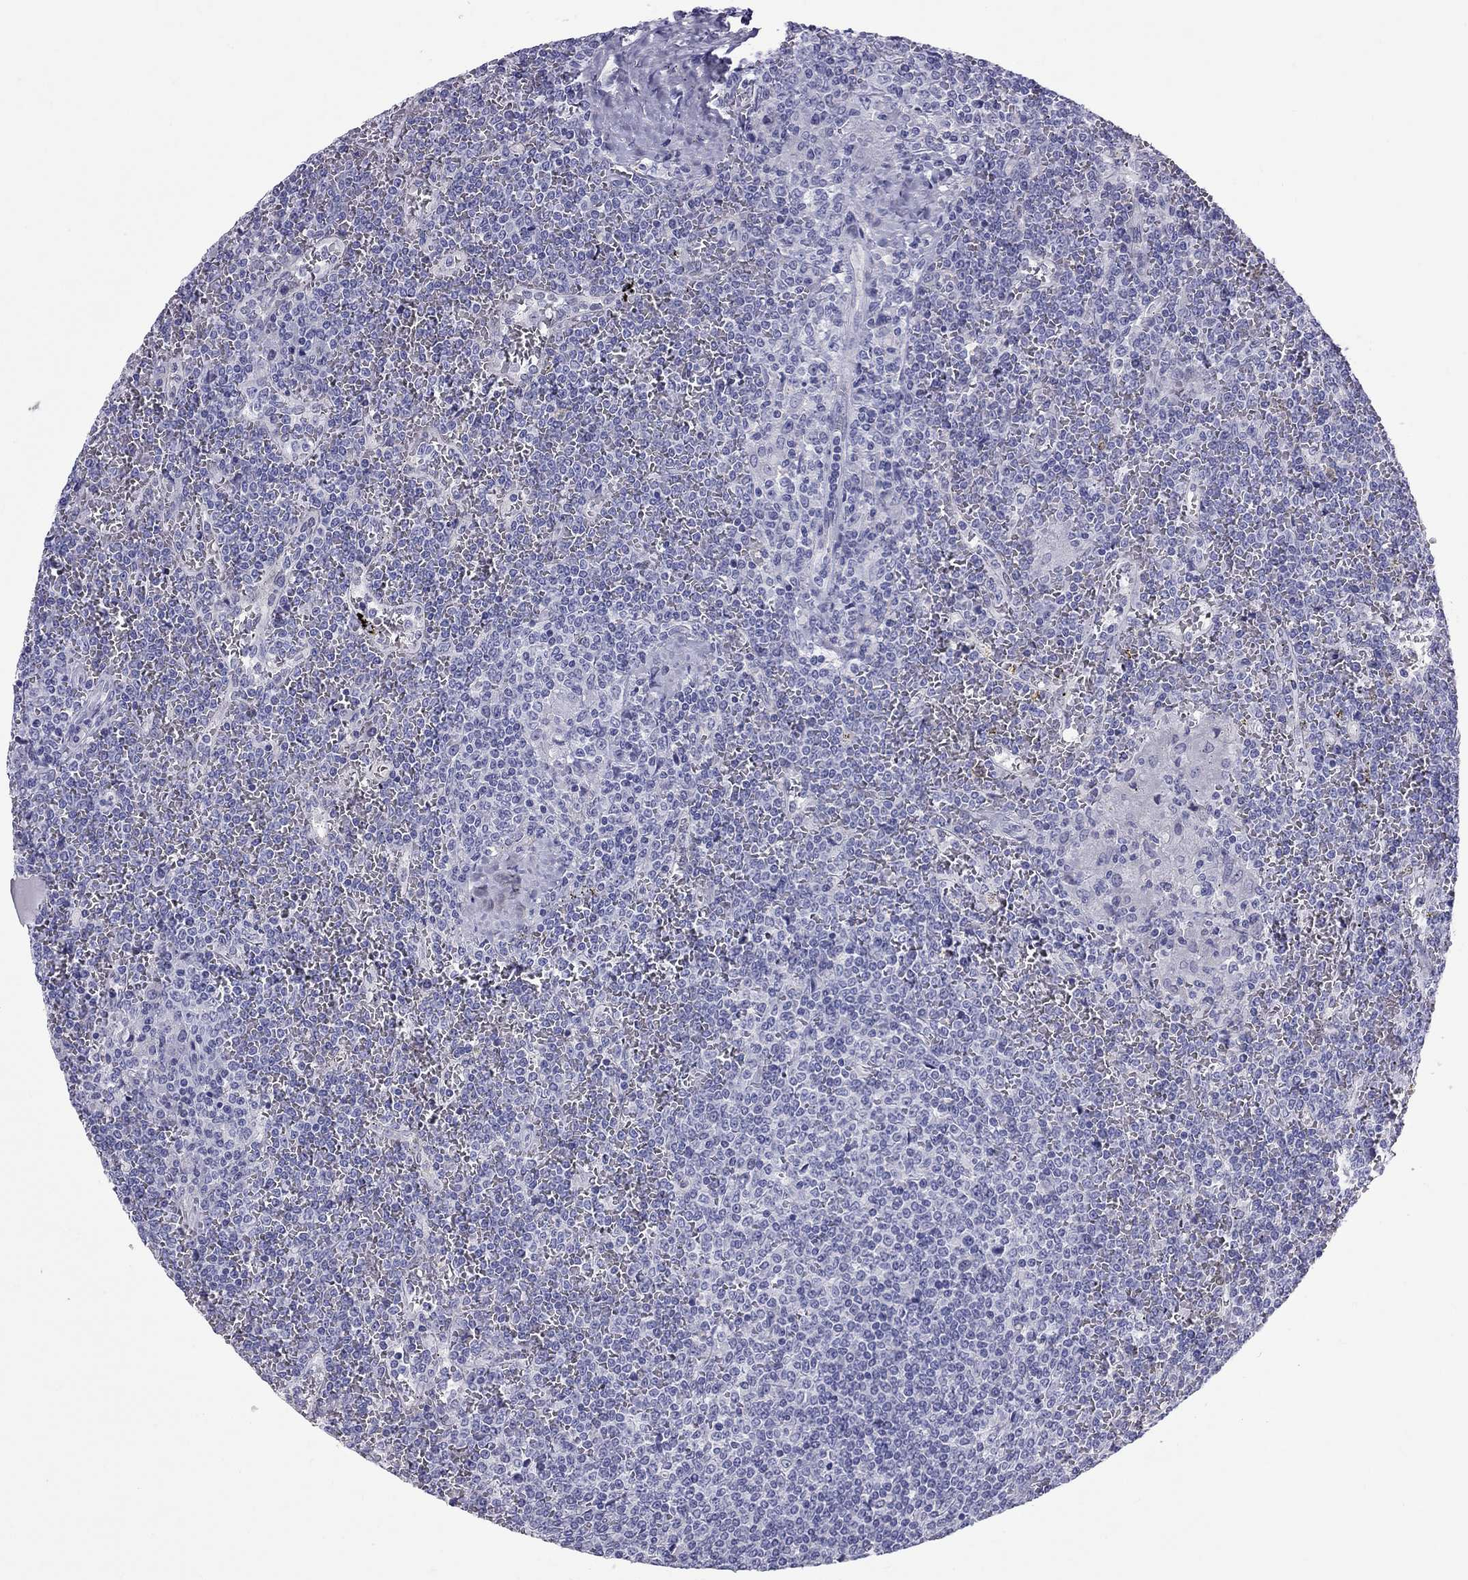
{"staining": {"intensity": "negative", "quantity": "none", "location": "none"}, "tissue": "lymphoma", "cell_type": "Tumor cells", "image_type": "cancer", "snomed": [{"axis": "morphology", "description": "Malignant lymphoma, non-Hodgkin's type, Low grade"}, {"axis": "topography", "description": "Spleen"}], "caption": "Immunohistochemistry (IHC) image of human low-grade malignant lymphoma, non-Hodgkin's type stained for a protein (brown), which displays no expression in tumor cells.", "gene": "FSCN3", "patient": {"sex": "female", "age": 19}}